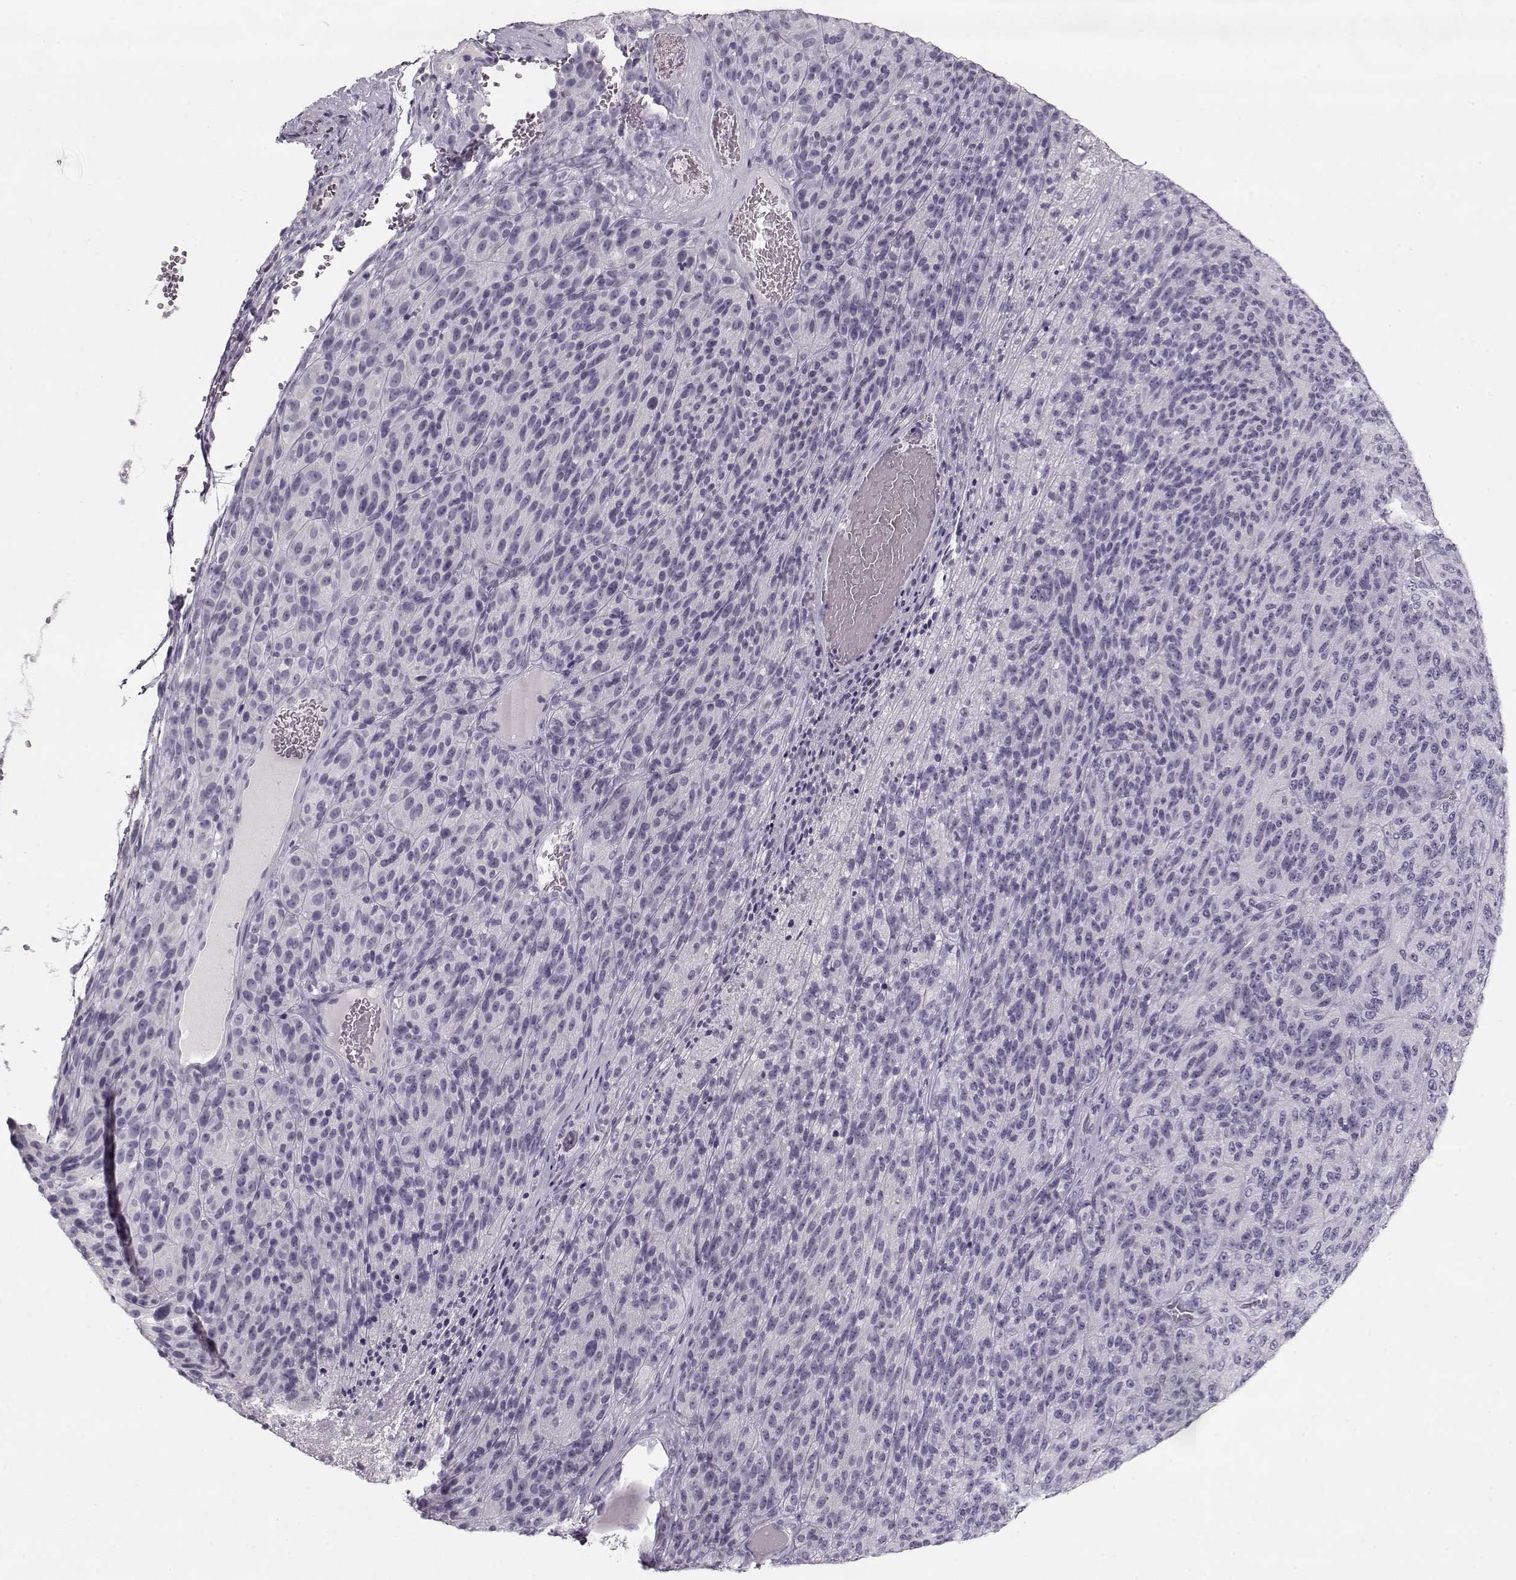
{"staining": {"intensity": "negative", "quantity": "none", "location": "none"}, "tissue": "melanoma", "cell_type": "Tumor cells", "image_type": "cancer", "snomed": [{"axis": "morphology", "description": "Malignant melanoma, Metastatic site"}, {"axis": "topography", "description": "Brain"}], "caption": "Malignant melanoma (metastatic site) stained for a protein using IHC reveals no positivity tumor cells.", "gene": "PNMT", "patient": {"sex": "female", "age": 56}}